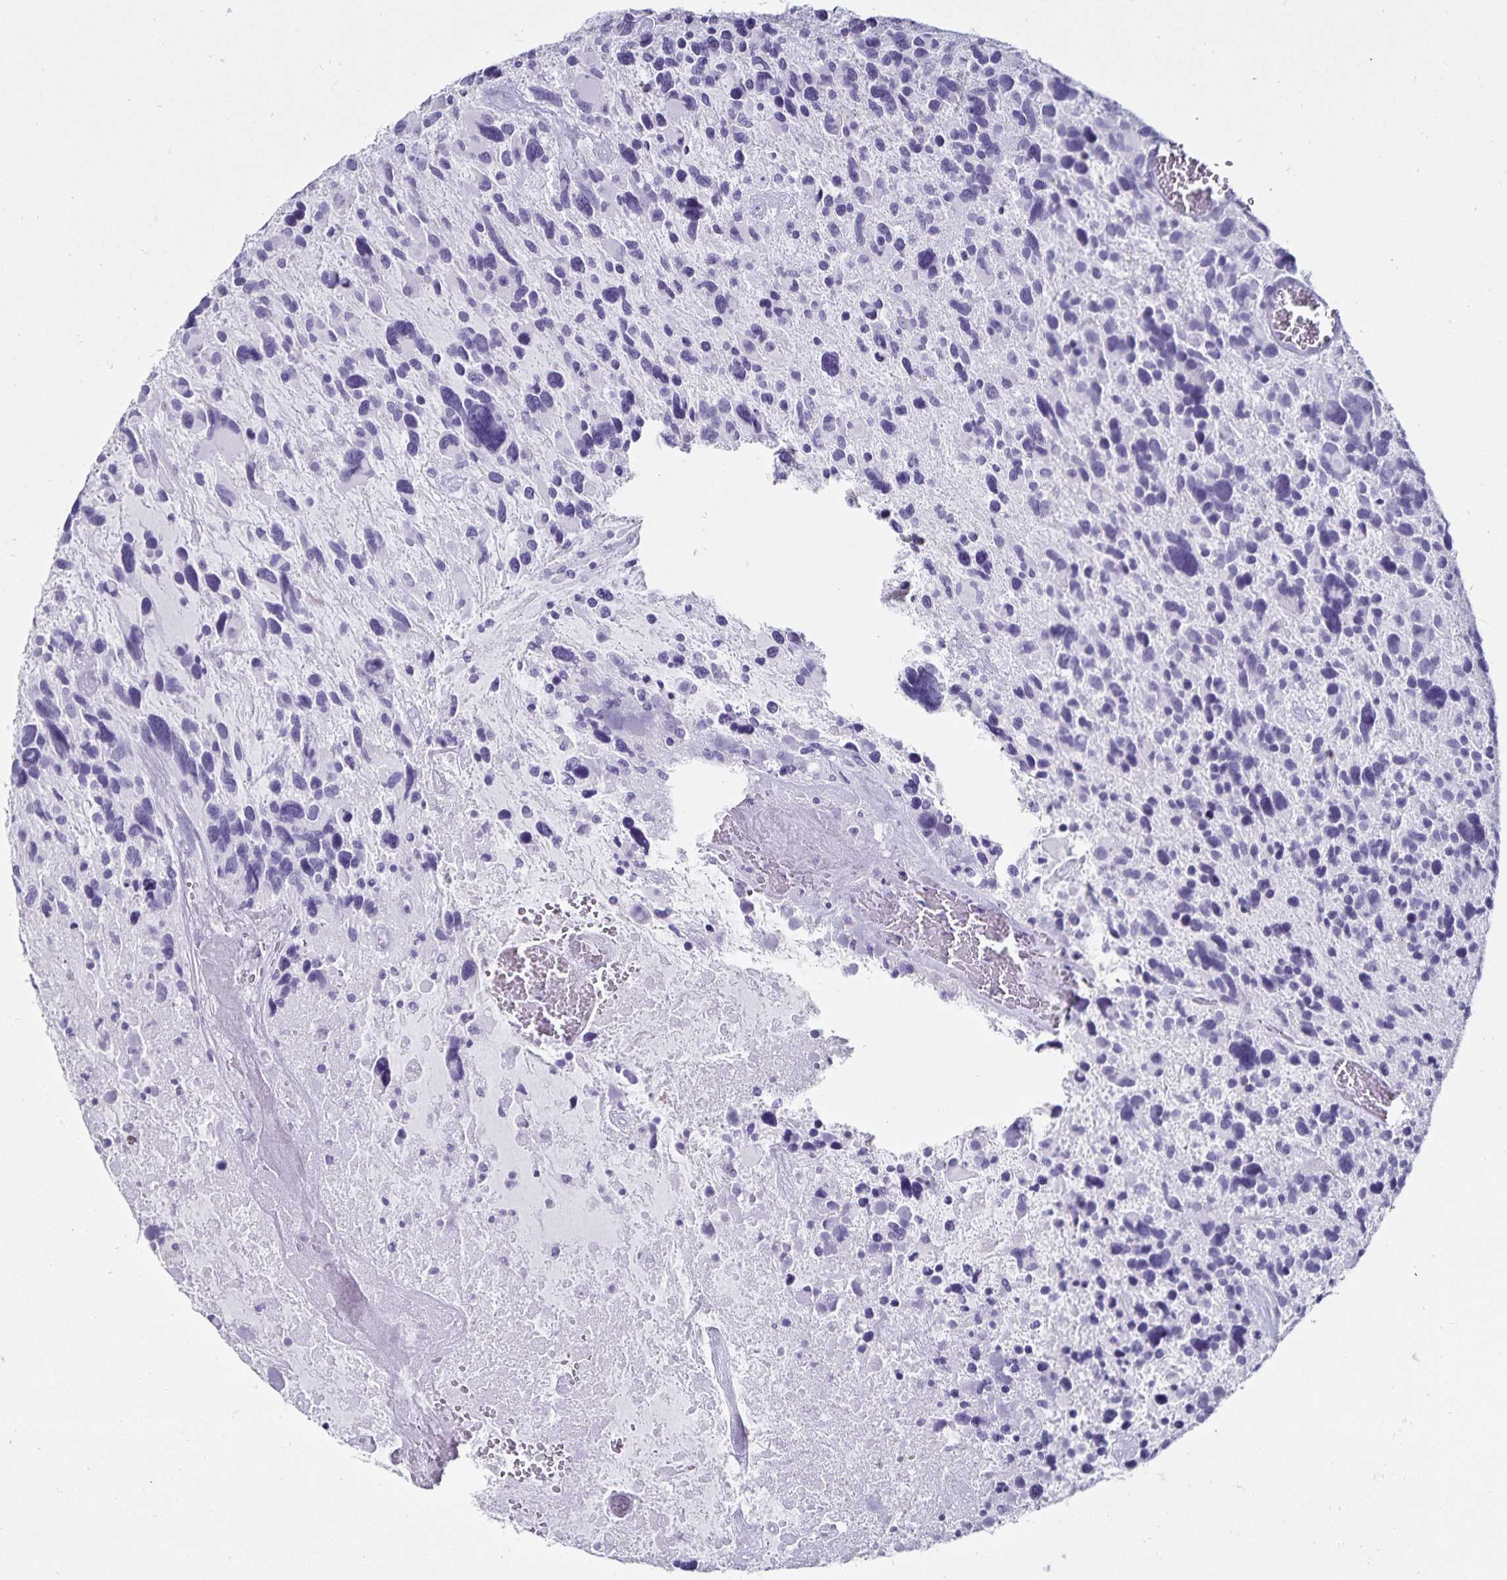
{"staining": {"intensity": "negative", "quantity": "none", "location": "none"}, "tissue": "glioma", "cell_type": "Tumor cells", "image_type": "cancer", "snomed": [{"axis": "morphology", "description": "Glioma, malignant, High grade"}, {"axis": "topography", "description": "Brain"}], "caption": "IHC of human malignant high-grade glioma exhibits no positivity in tumor cells.", "gene": "DEFA6", "patient": {"sex": "male", "age": 49}}